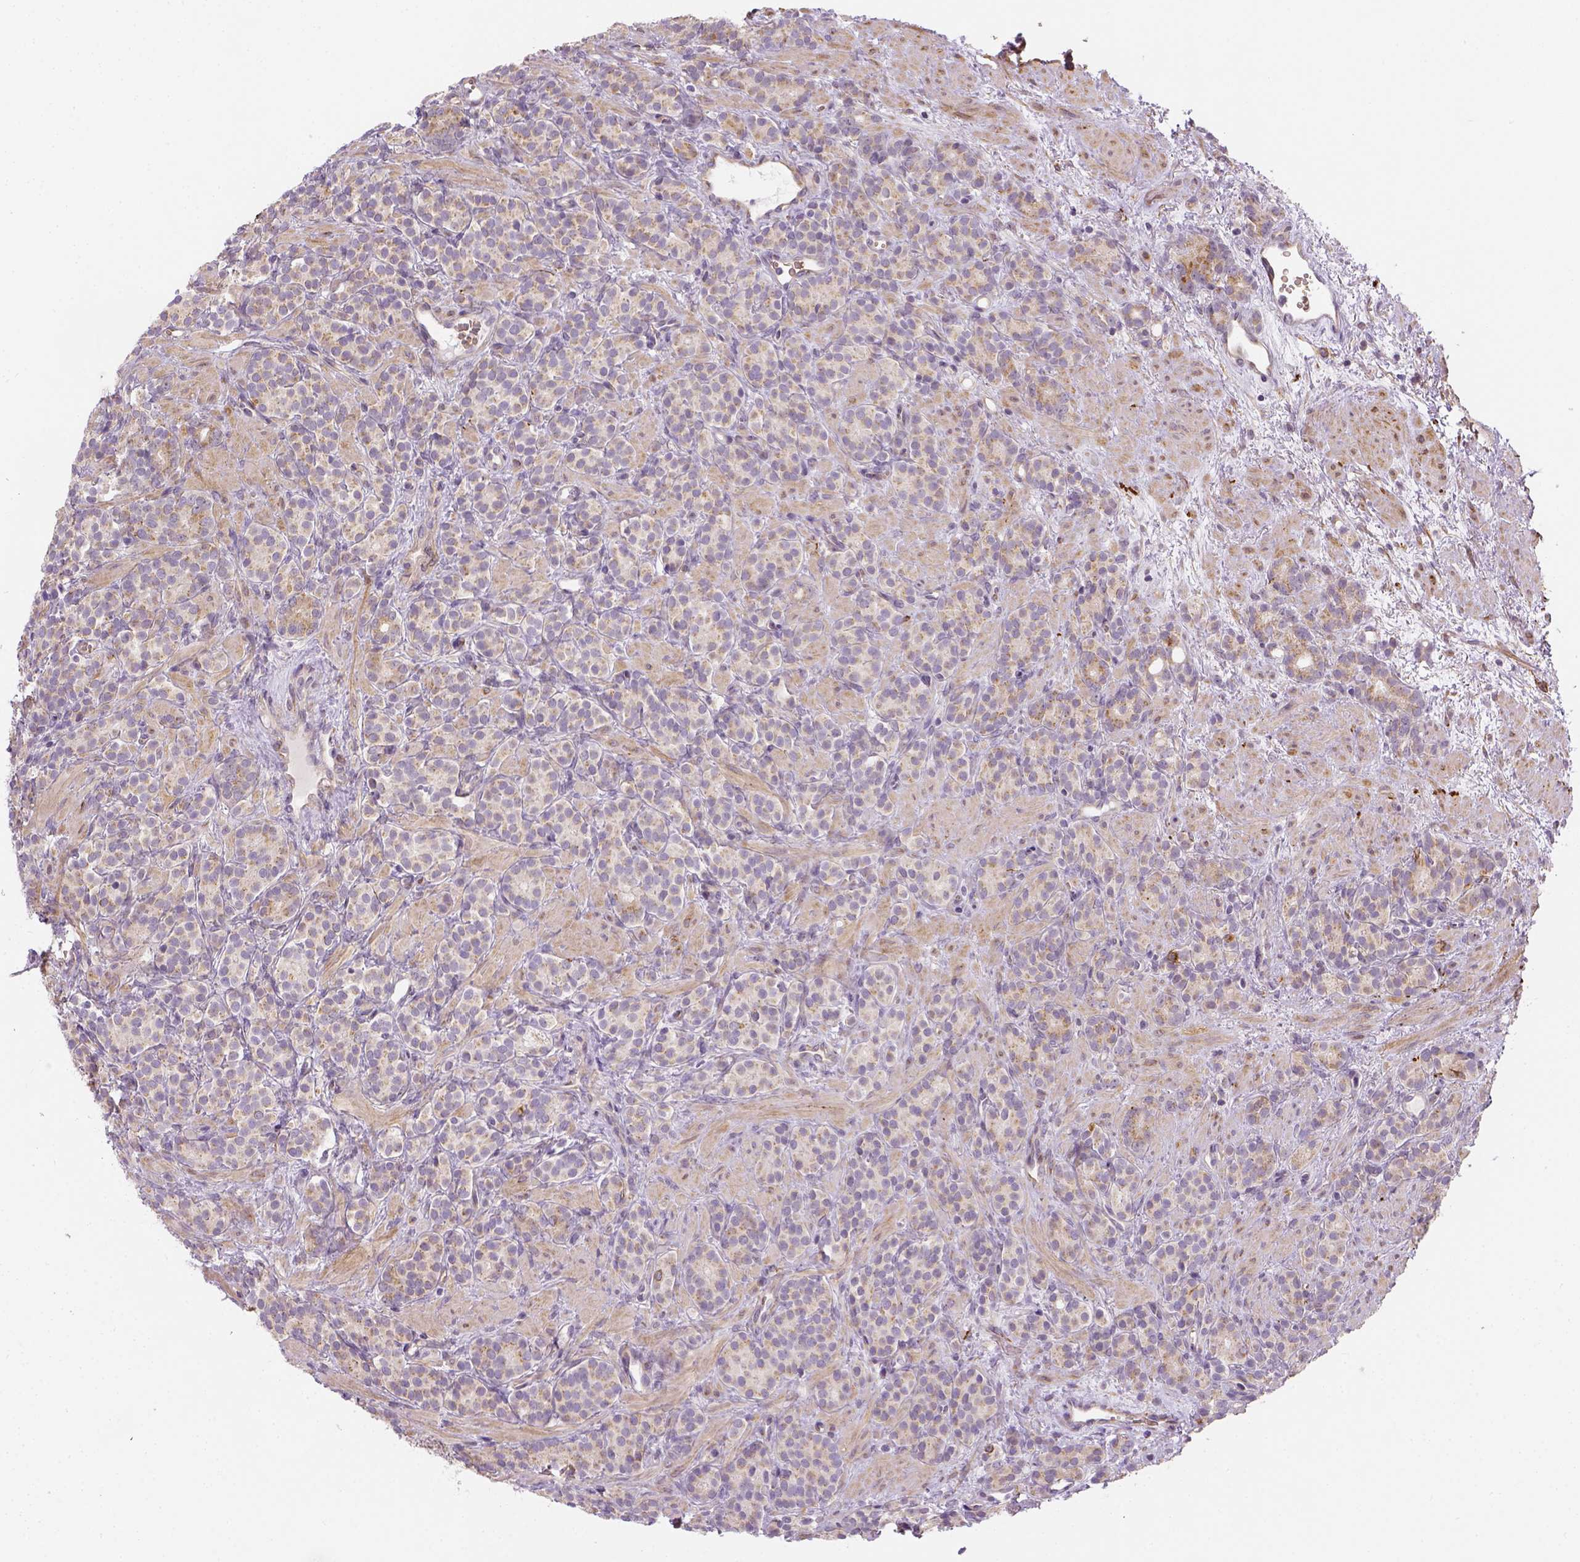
{"staining": {"intensity": "weak", "quantity": ">75%", "location": "cytoplasmic/membranous"}, "tissue": "prostate cancer", "cell_type": "Tumor cells", "image_type": "cancer", "snomed": [{"axis": "morphology", "description": "Adenocarcinoma, High grade"}, {"axis": "topography", "description": "Prostate"}], "caption": "Protein staining displays weak cytoplasmic/membranous expression in approximately >75% of tumor cells in prostate cancer. (DAB (3,3'-diaminobenzidine) IHC, brown staining for protein, blue staining for nuclei).", "gene": "CACNB1", "patient": {"sex": "male", "age": 84}}